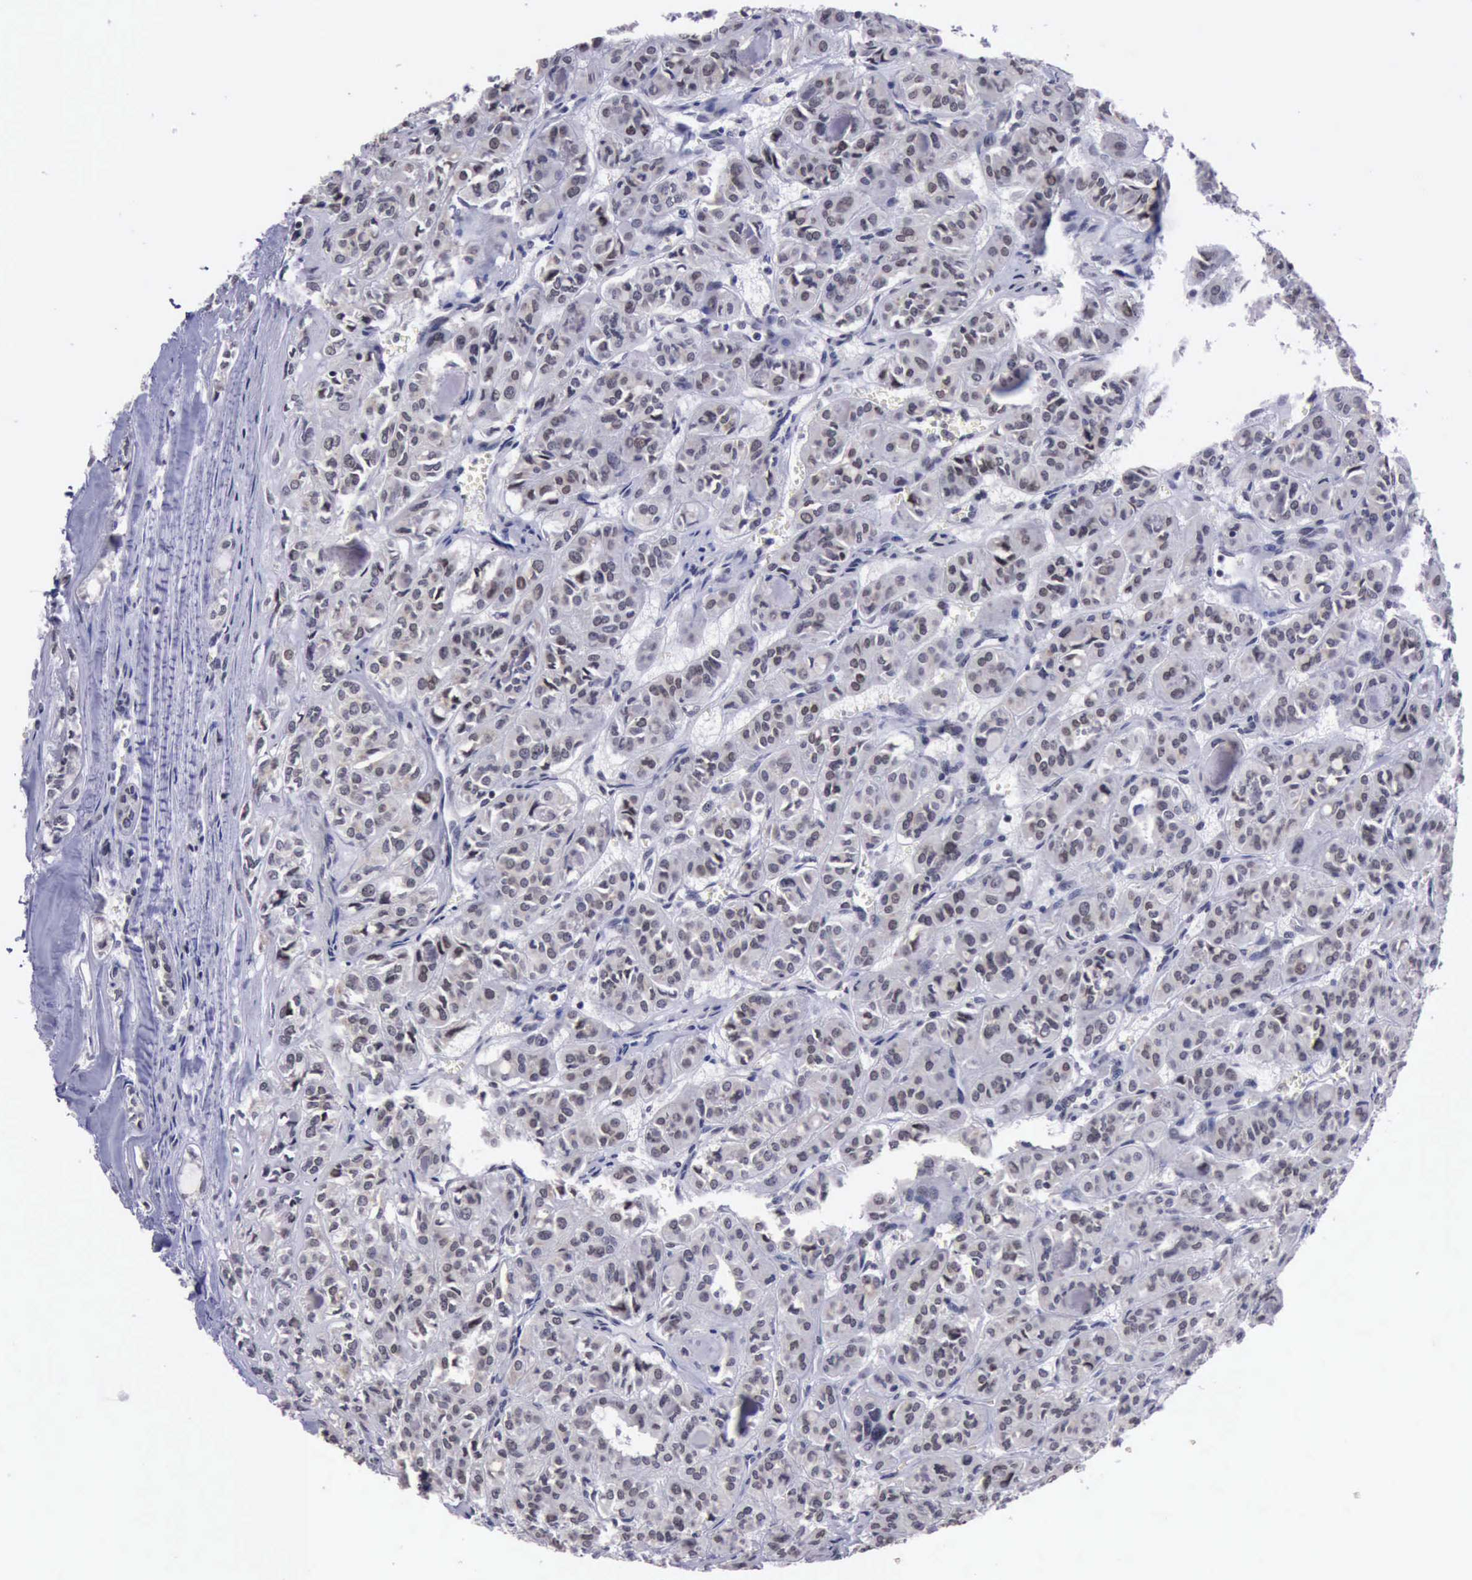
{"staining": {"intensity": "weak", "quantity": "<25%", "location": "nuclear"}, "tissue": "thyroid cancer", "cell_type": "Tumor cells", "image_type": "cancer", "snomed": [{"axis": "morphology", "description": "Follicular adenoma carcinoma, NOS"}, {"axis": "topography", "description": "Thyroid gland"}], "caption": "An immunohistochemistry micrograph of thyroid cancer (follicular adenoma carcinoma) is shown. There is no staining in tumor cells of thyroid cancer (follicular adenoma carcinoma).", "gene": "YY1", "patient": {"sex": "female", "age": 71}}